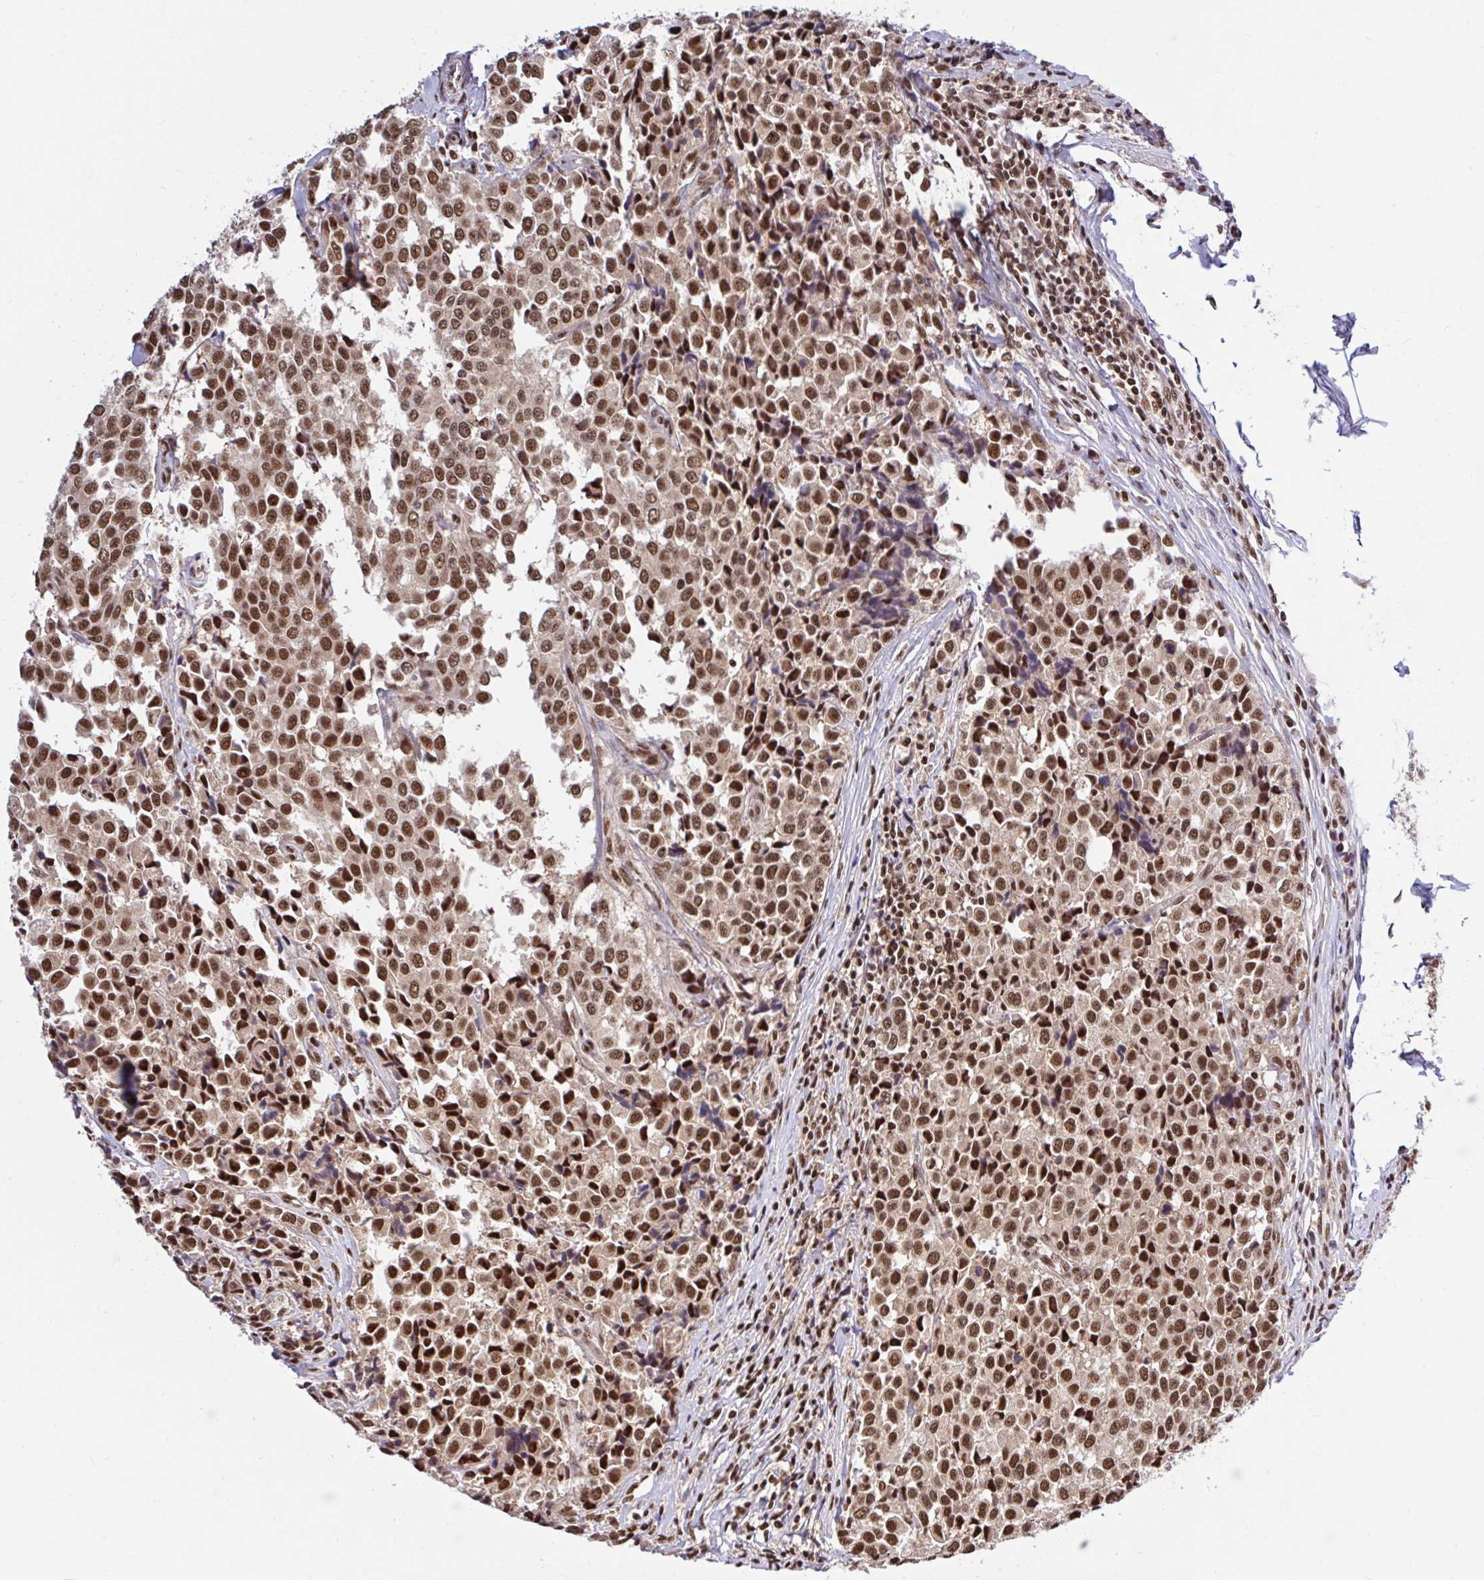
{"staining": {"intensity": "moderate", "quantity": ">75%", "location": "nuclear"}, "tissue": "breast cancer", "cell_type": "Tumor cells", "image_type": "cancer", "snomed": [{"axis": "morphology", "description": "Duct carcinoma"}, {"axis": "topography", "description": "Breast"}], "caption": "Immunohistochemical staining of human breast infiltrating ductal carcinoma displays medium levels of moderate nuclear expression in about >75% of tumor cells.", "gene": "ABCA9", "patient": {"sex": "female", "age": 80}}